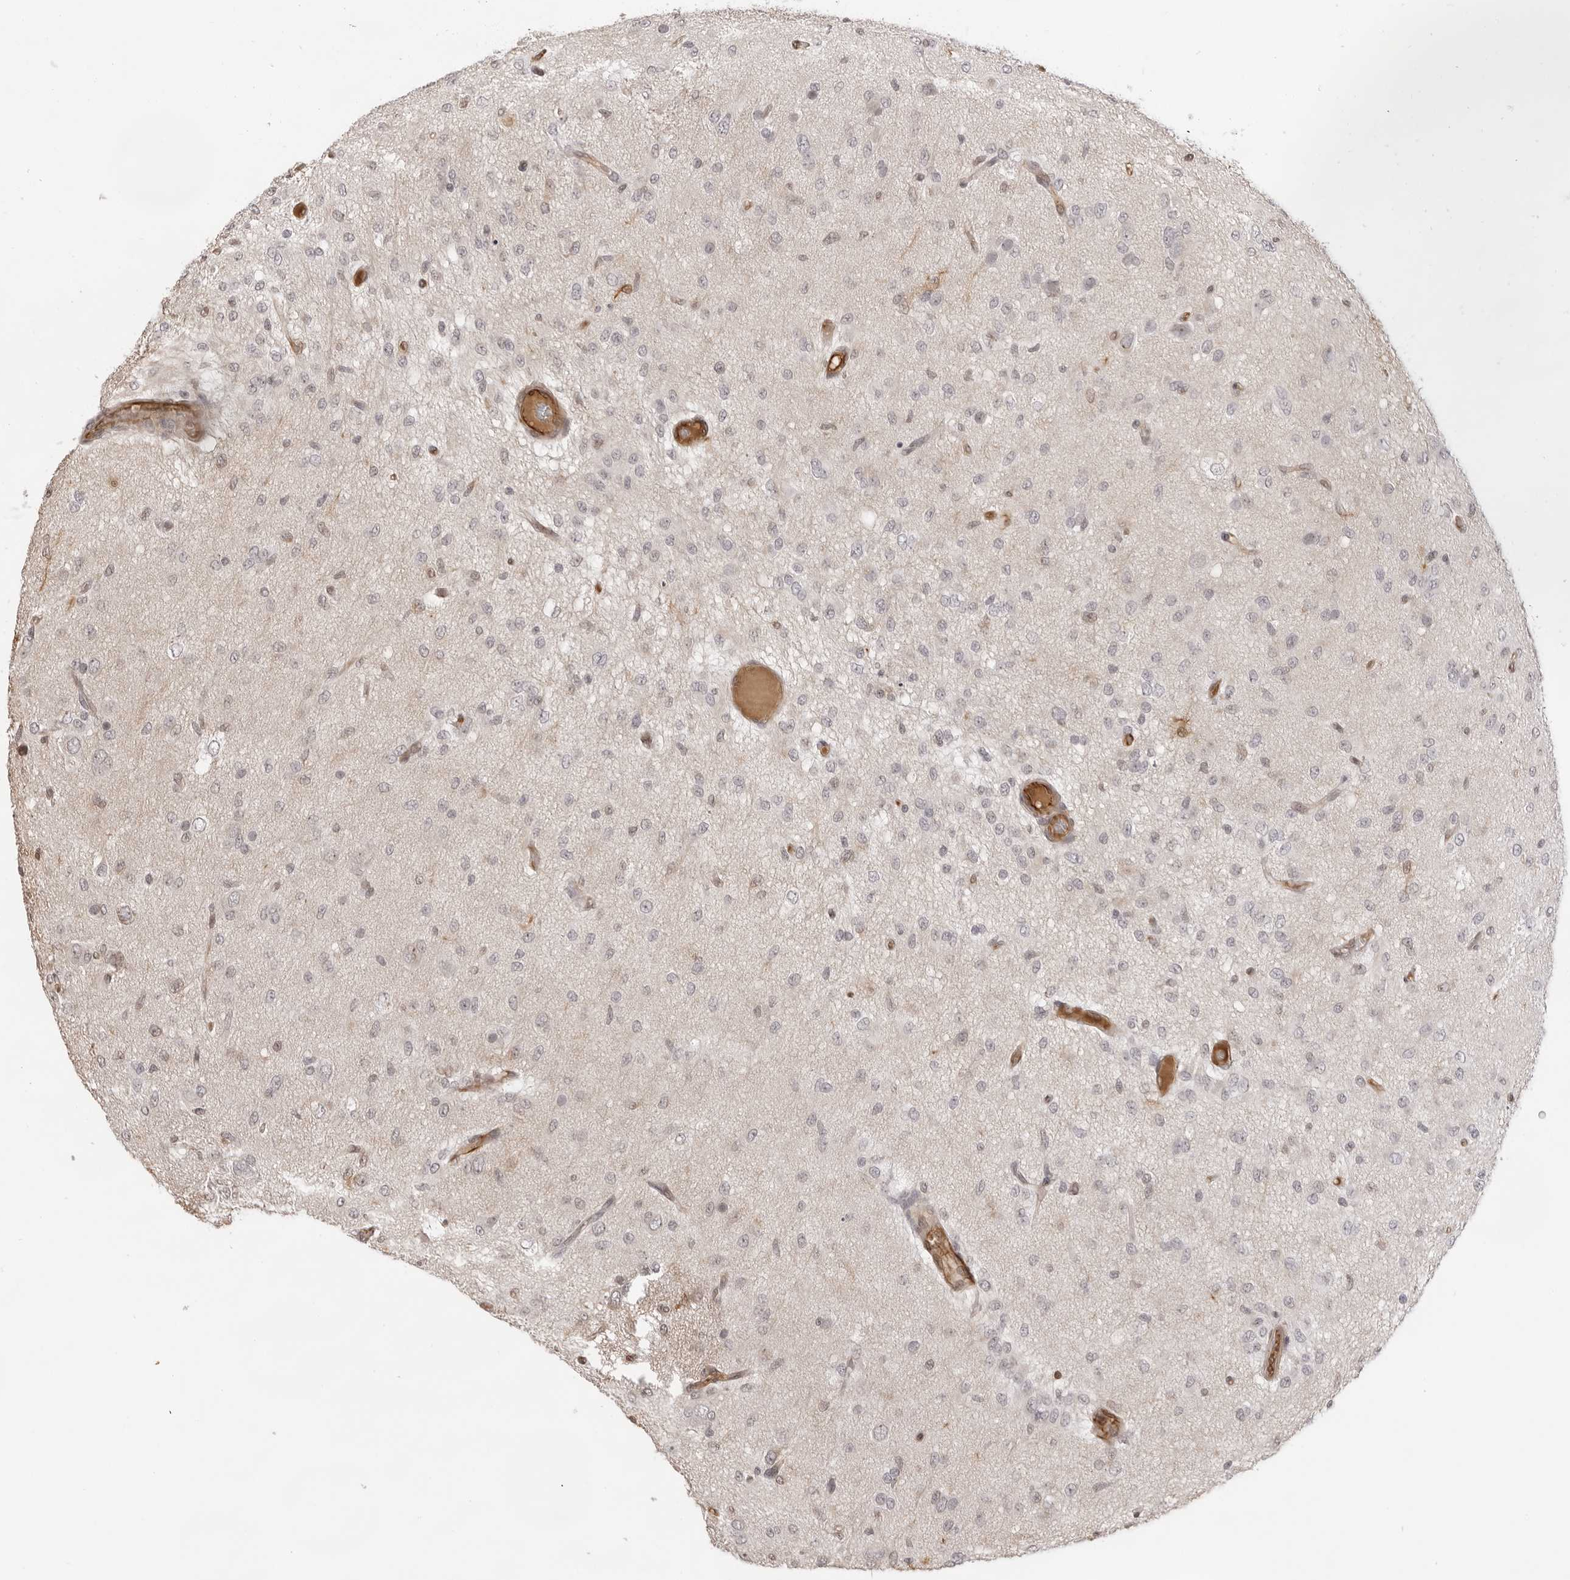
{"staining": {"intensity": "negative", "quantity": "none", "location": "none"}, "tissue": "glioma", "cell_type": "Tumor cells", "image_type": "cancer", "snomed": [{"axis": "morphology", "description": "Glioma, malignant, High grade"}, {"axis": "topography", "description": "Brain"}], "caption": "Tumor cells show no significant expression in glioma.", "gene": "DYNLT5", "patient": {"sex": "female", "age": 59}}